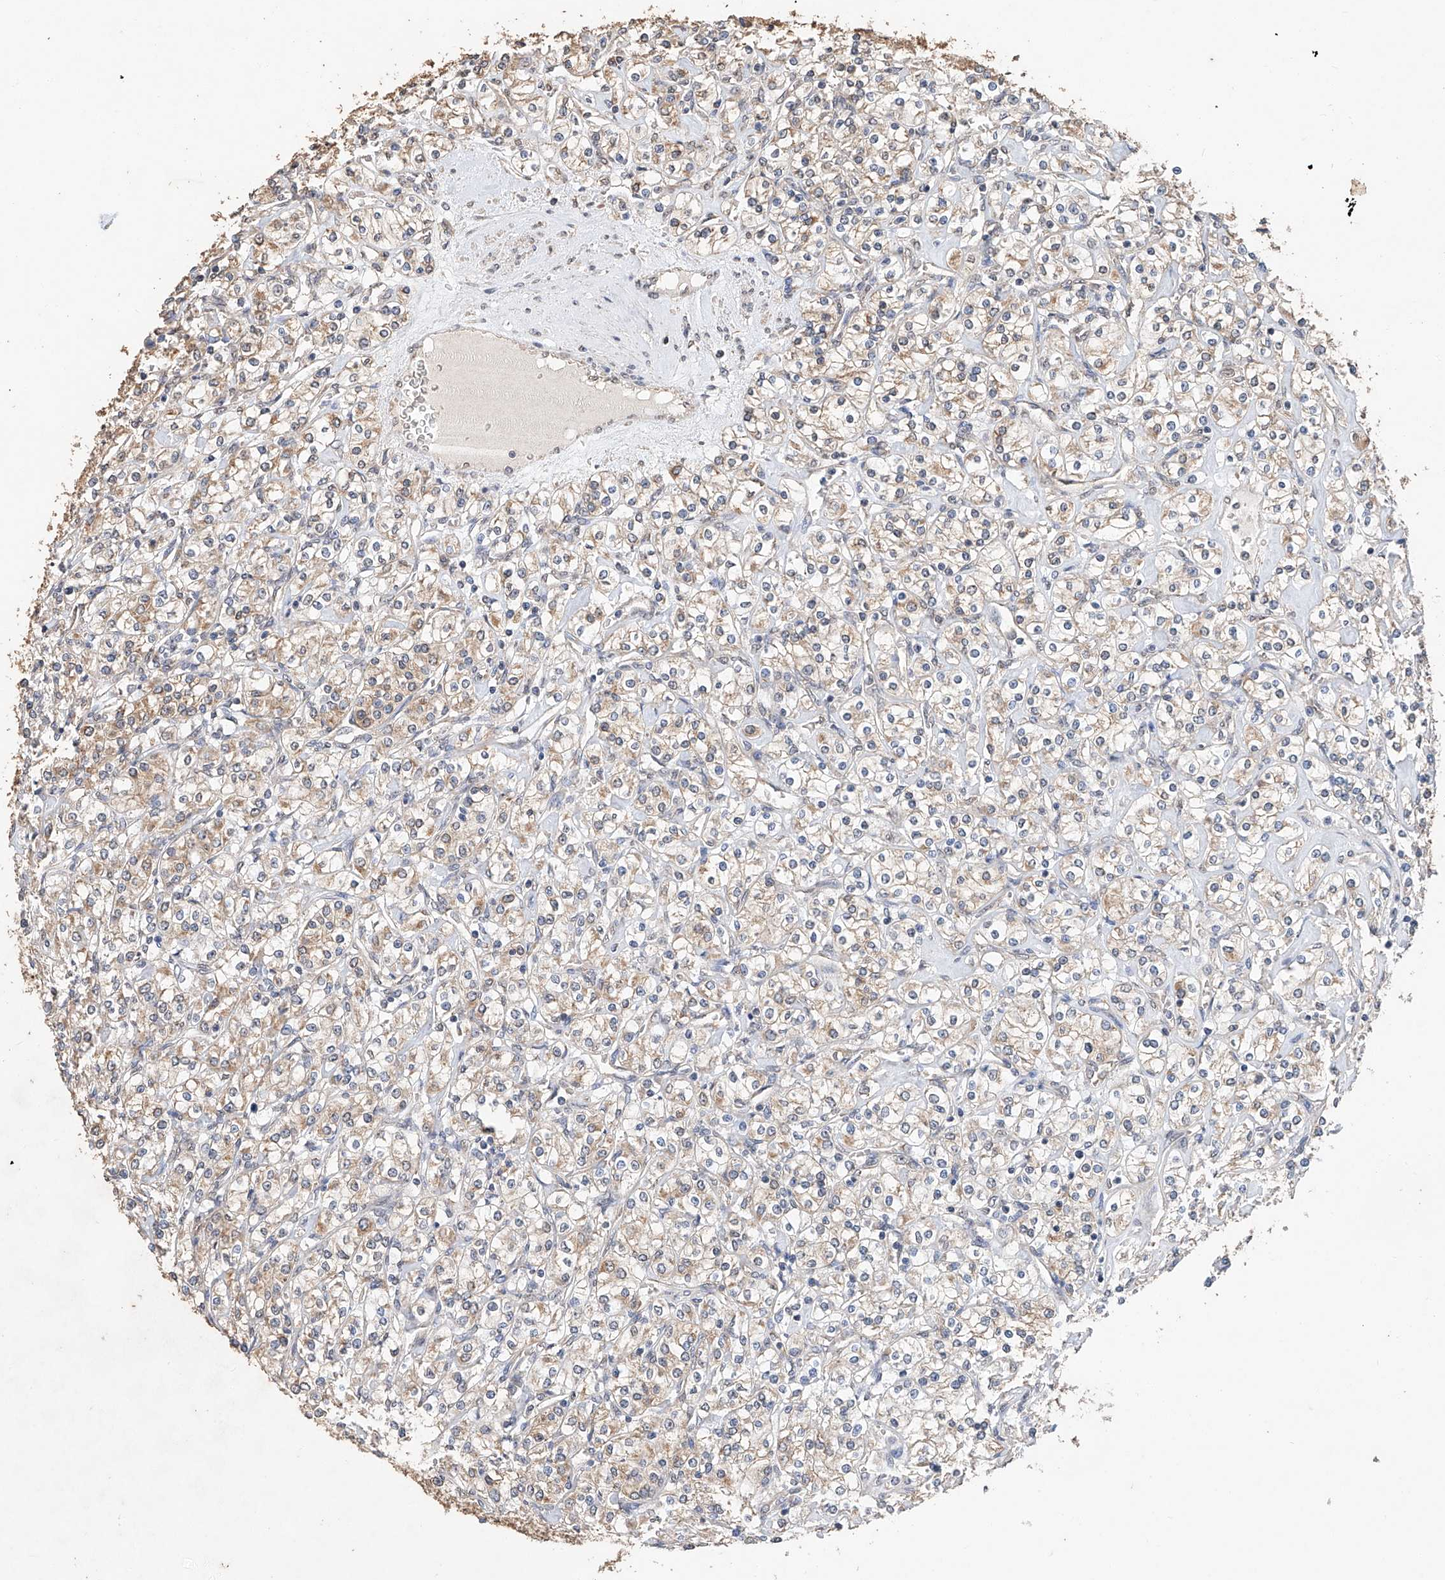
{"staining": {"intensity": "weak", "quantity": "25%-75%", "location": "cytoplasmic/membranous"}, "tissue": "renal cancer", "cell_type": "Tumor cells", "image_type": "cancer", "snomed": [{"axis": "morphology", "description": "Adenocarcinoma, NOS"}, {"axis": "topography", "description": "Kidney"}], "caption": "Renal cancer (adenocarcinoma) stained with a brown dye exhibits weak cytoplasmic/membranous positive staining in about 25%-75% of tumor cells.", "gene": "CERS4", "patient": {"sex": "male", "age": 77}}